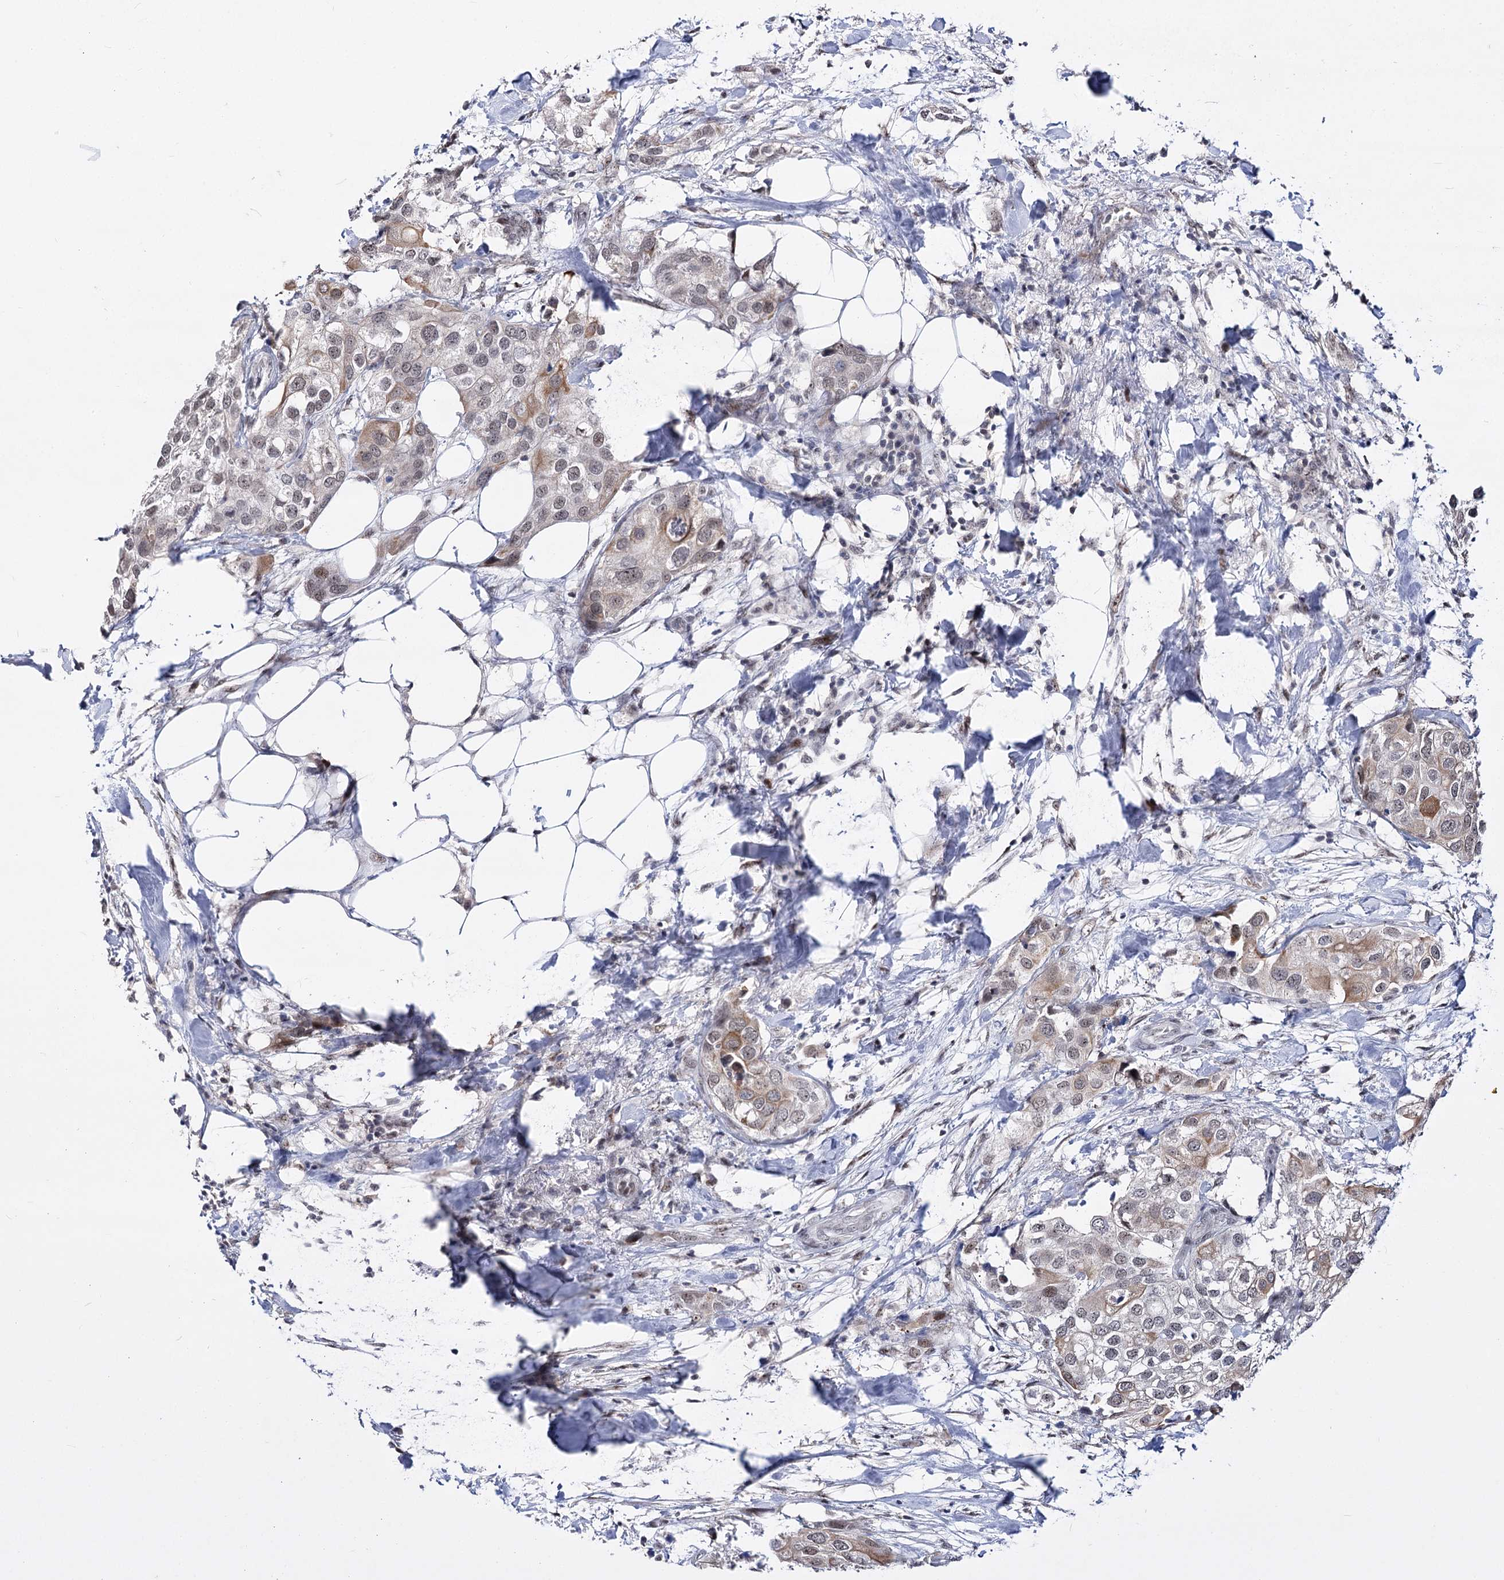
{"staining": {"intensity": "weak", "quantity": "25%-75%", "location": "cytoplasmic/membranous"}, "tissue": "urothelial cancer", "cell_type": "Tumor cells", "image_type": "cancer", "snomed": [{"axis": "morphology", "description": "Urothelial carcinoma, High grade"}, {"axis": "topography", "description": "Urinary bladder"}], "caption": "Brown immunohistochemical staining in high-grade urothelial carcinoma exhibits weak cytoplasmic/membranous staining in approximately 25%-75% of tumor cells.", "gene": "STOX1", "patient": {"sex": "male", "age": 64}}